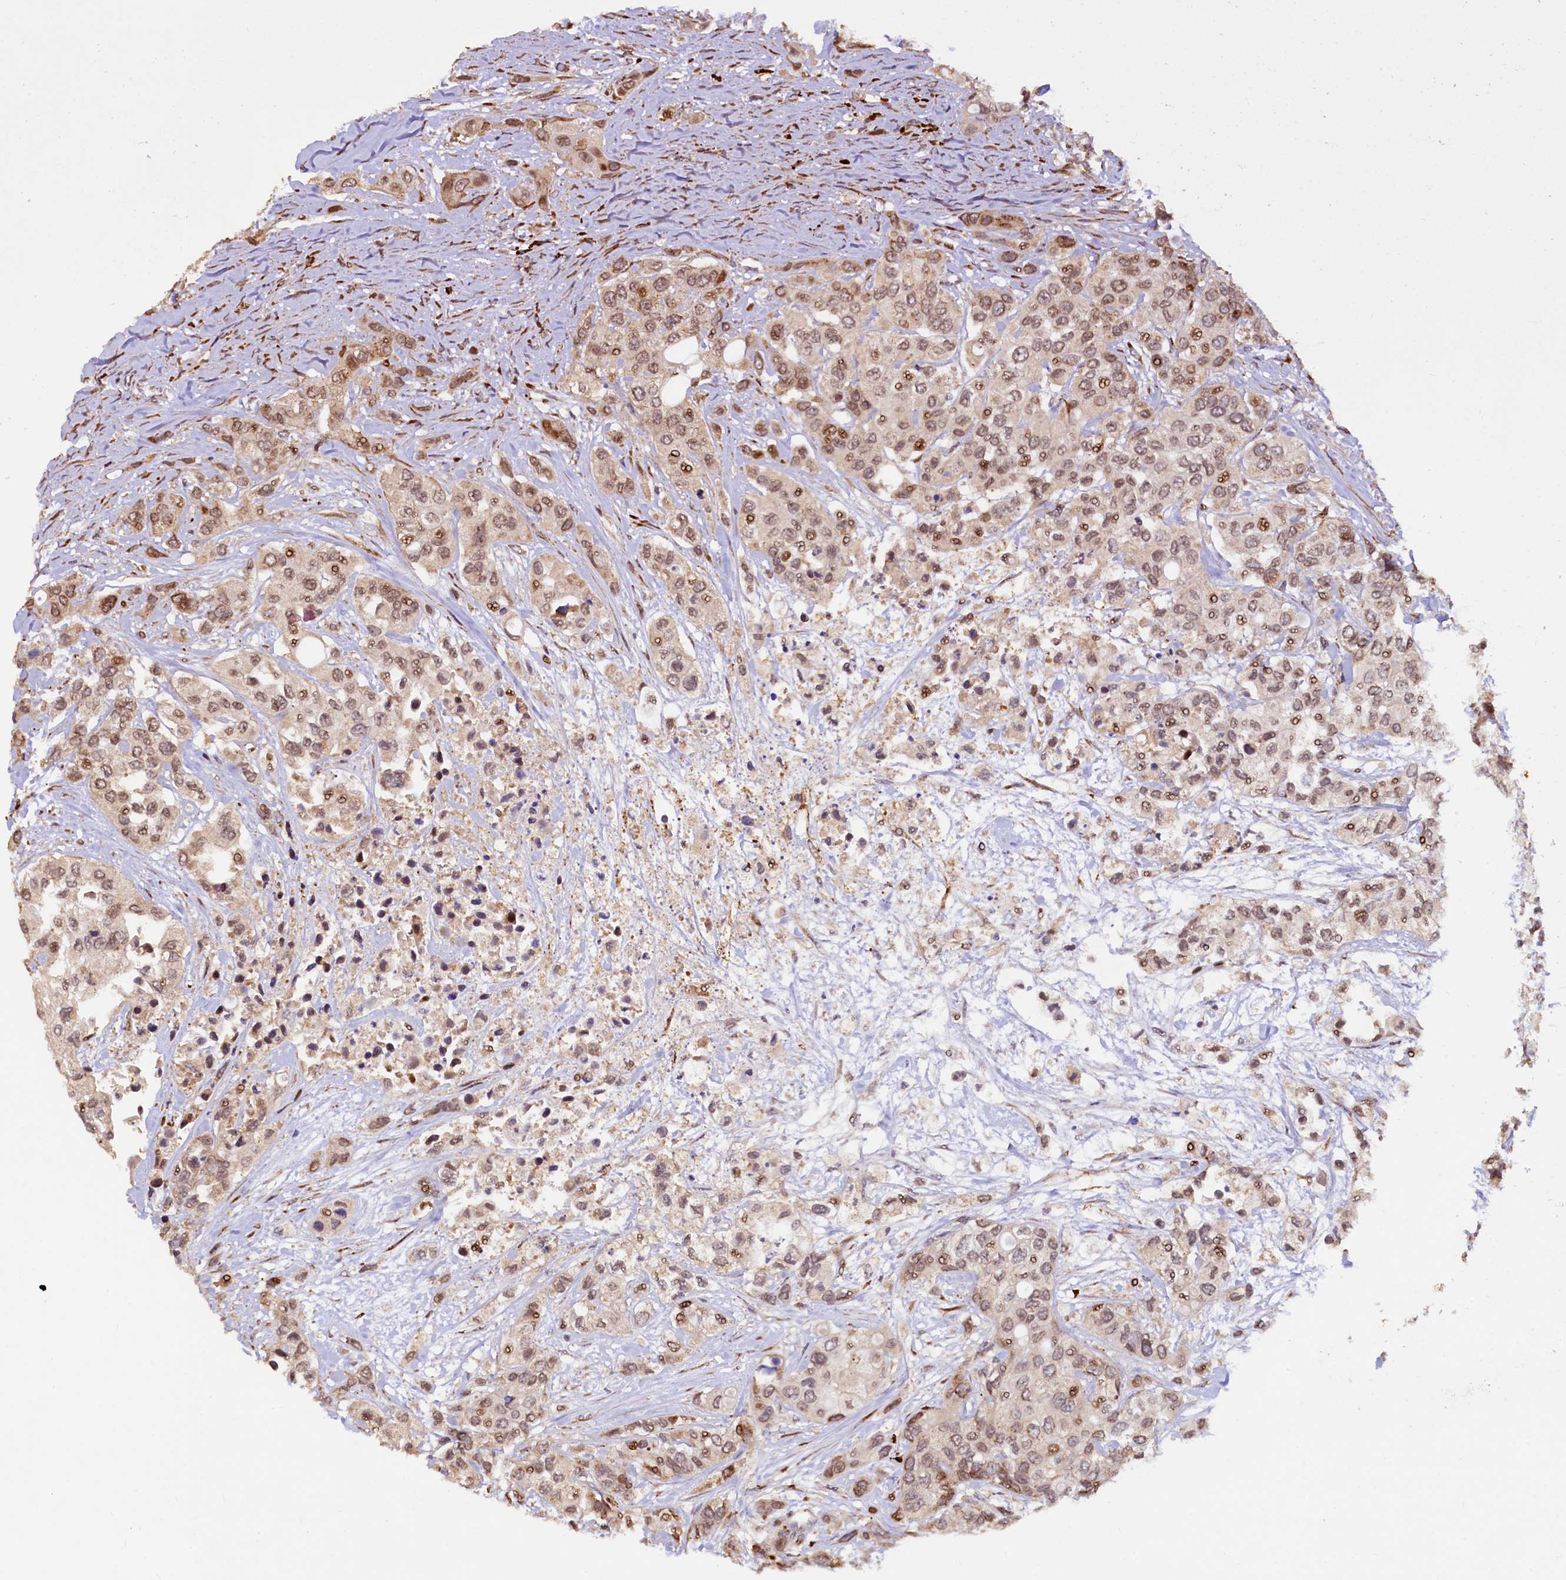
{"staining": {"intensity": "weak", "quantity": "25%-75%", "location": "cytoplasmic/membranous,nuclear"}, "tissue": "urothelial cancer", "cell_type": "Tumor cells", "image_type": "cancer", "snomed": [{"axis": "morphology", "description": "Normal tissue, NOS"}, {"axis": "morphology", "description": "Urothelial carcinoma, High grade"}, {"axis": "topography", "description": "Vascular tissue"}, {"axis": "topography", "description": "Urinary bladder"}], "caption": "Protein staining by immunohistochemistry (IHC) reveals weak cytoplasmic/membranous and nuclear positivity in about 25%-75% of tumor cells in high-grade urothelial carcinoma.", "gene": "C5orf15", "patient": {"sex": "female", "age": 56}}